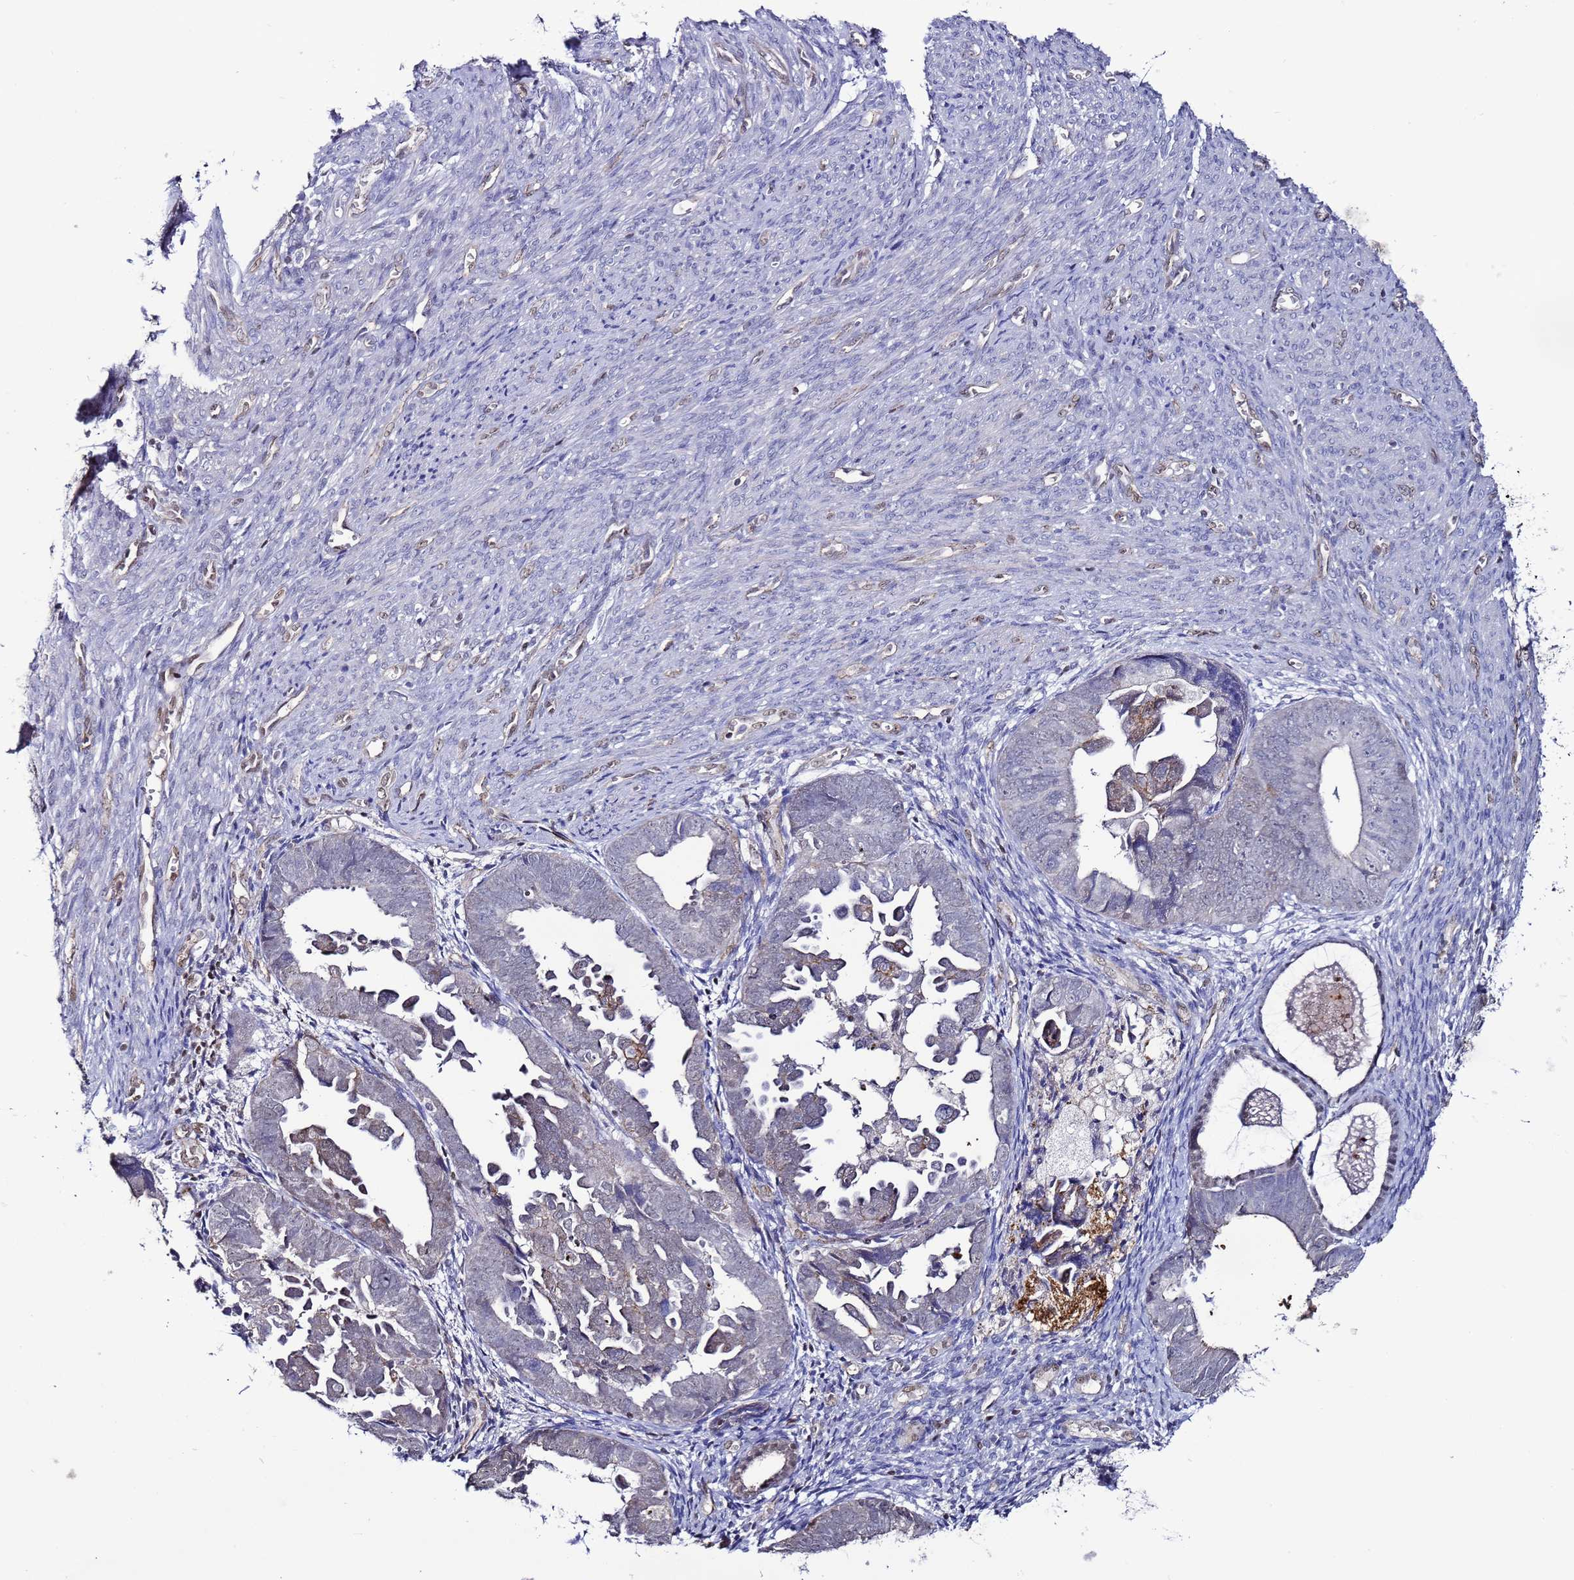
{"staining": {"intensity": "negative", "quantity": "none", "location": "none"}, "tissue": "endometrial cancer", "cell_type": "Tumor cells", "image_type": "cancer", "snomed": [{"axis": "morphology", "description": "Adenocarcinoma, NOS"}, {"axis": "topography", "description": "Endometrium"}], "caption": "DAB (3,3'-diaminobenzidine) immunohistochemical staining of endometrial cancer shows no significant positivity in tumor cells. (Brightfield microscopy of DAB immunohistochemistry (IHC) at high magnification).", "gene": "TENM3", "patient": {"sex": "female", "age": 75}}